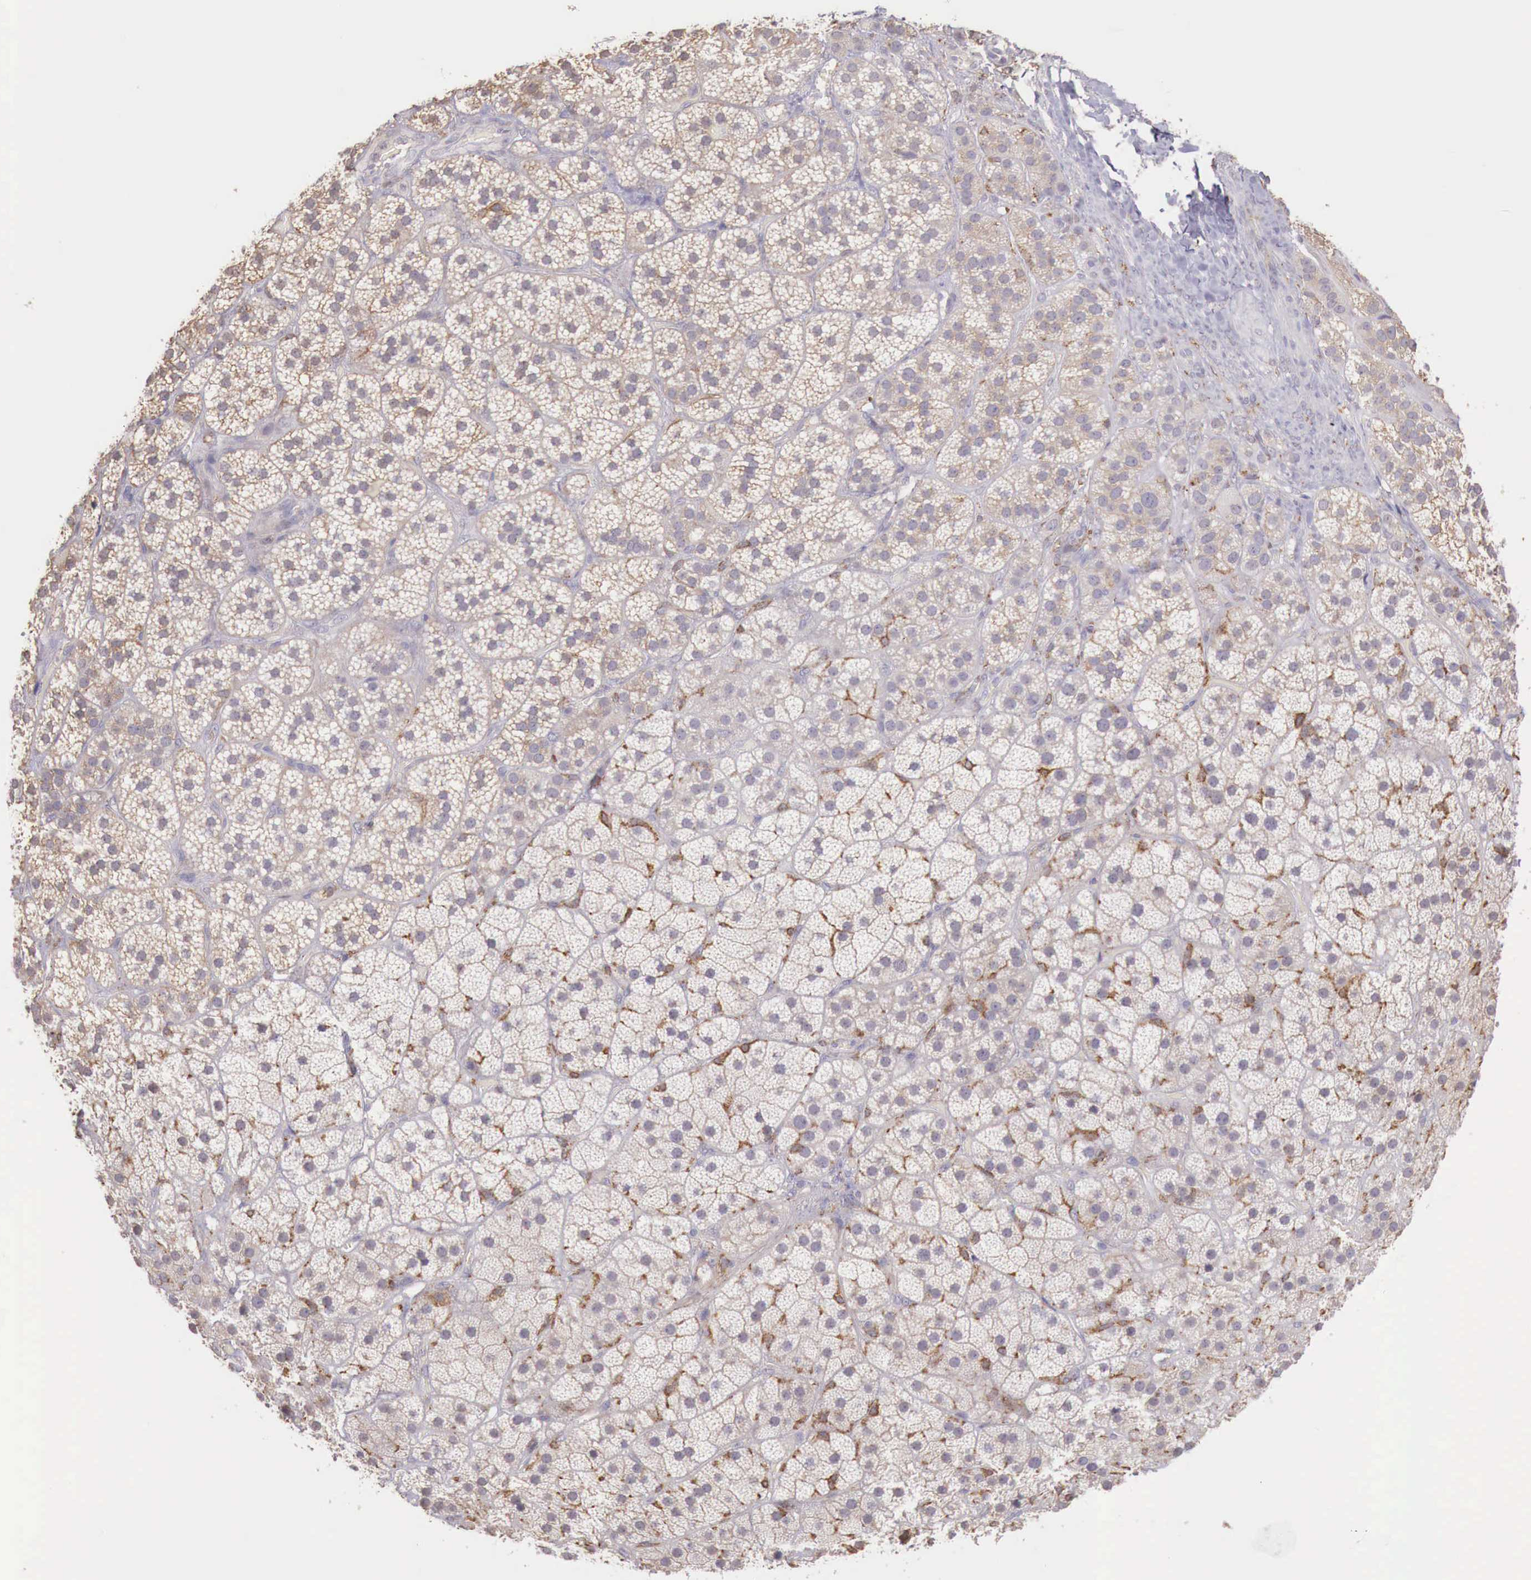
{"staining": {"intensity": "moderate", "quantity": "25%-75%", "location": "cytoplasmic/membranous"}, "tissue": "adrenal gland", "cell_type": "Glandular cells", "image_type": "normal", "snomed": [{"axis": "morphology", "description": "Normal tissue, NOS"}, {"axis": "topography", "description": "Adrenal gland"}], "caption": "A brown stain shows moderate cytoplasmic/membranous expression of a protein in glandular cells of normal adrenal gland. The staining was performed using DAB to visualize the protein expression in brown, while the nuclei were stained in blue with hematoxylin (Magnification: 20x).", "gene": "CHRDL1", "patient": {"sex": "male", "age": 57}}